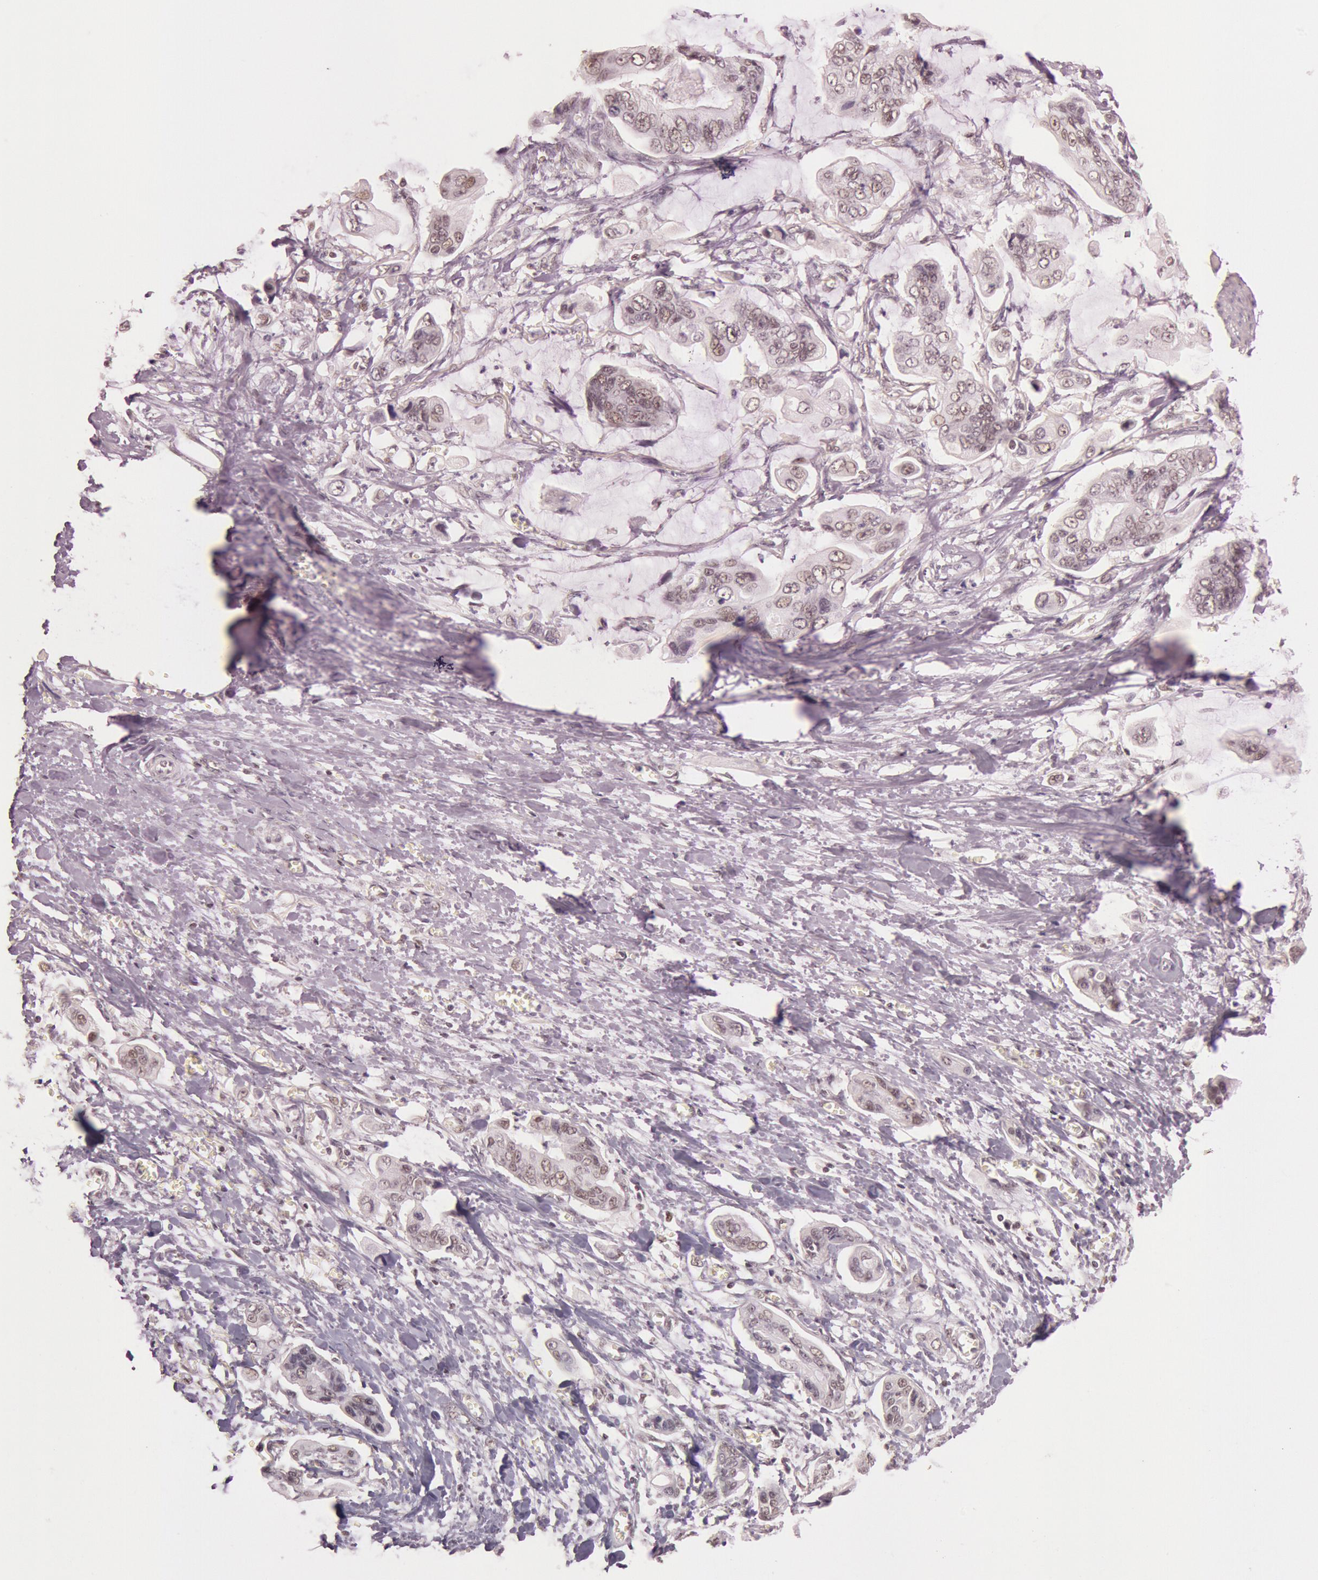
{"staining": {"intensity": "weak", "quantity": "<25%", "location": "nuclear"}, "tissue": "stomach cancer", "cell_type": "Tumor cells", "image_type": "cancer", "snomed": [{"axis": "morphology", "description": "Adenocarcinoma, NOS"}, {"axis": "topography", "description": "Stomach, upper"}], "caption": "The immunohistochemistry histopathology image has no significant staining in tumor cells of adenocarcinoma (stomach) tissue.", "gene": "TASL", "patient": {"sex": "male", "age": 80}}